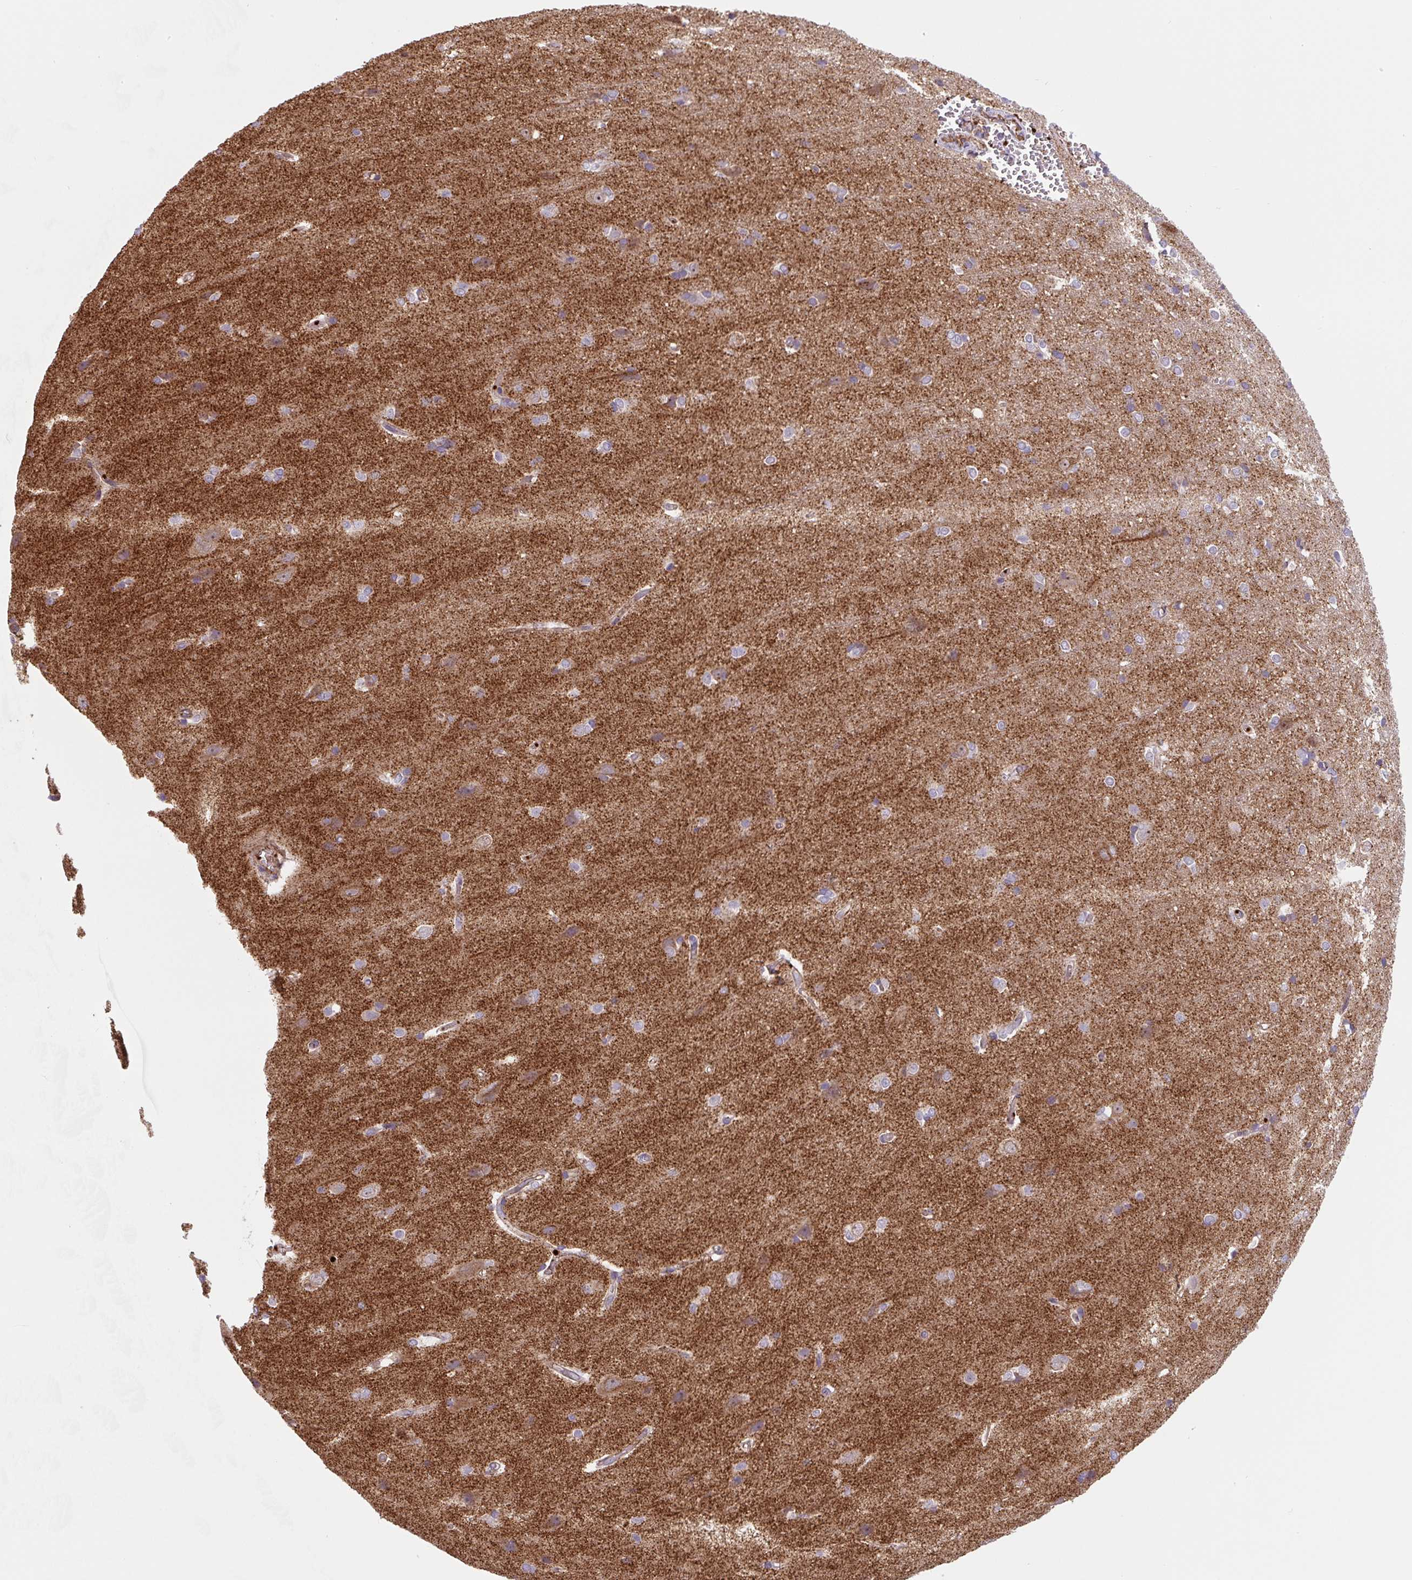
{"staining": {"intensity": "negative", "quantity": "none", "location": "none"}, "tissue": "cerebral cortex", "cell_type": "Endothelial cells", "image_type": "normal", "snomed": [{"axis": "morphology", "description": "Normal tissue, NOS"}, {"axis": "topography", "description": "Cerebral cortex"}], "caption": "Endothelial cells show no significant protein staining in normal cerebral cortex. The staining is performed using DAB brown chromogen with nuclei counter-stained in using hematoxylin.", "gene": "DHFR2", "patient": {"sex": "male", "age": 37}}